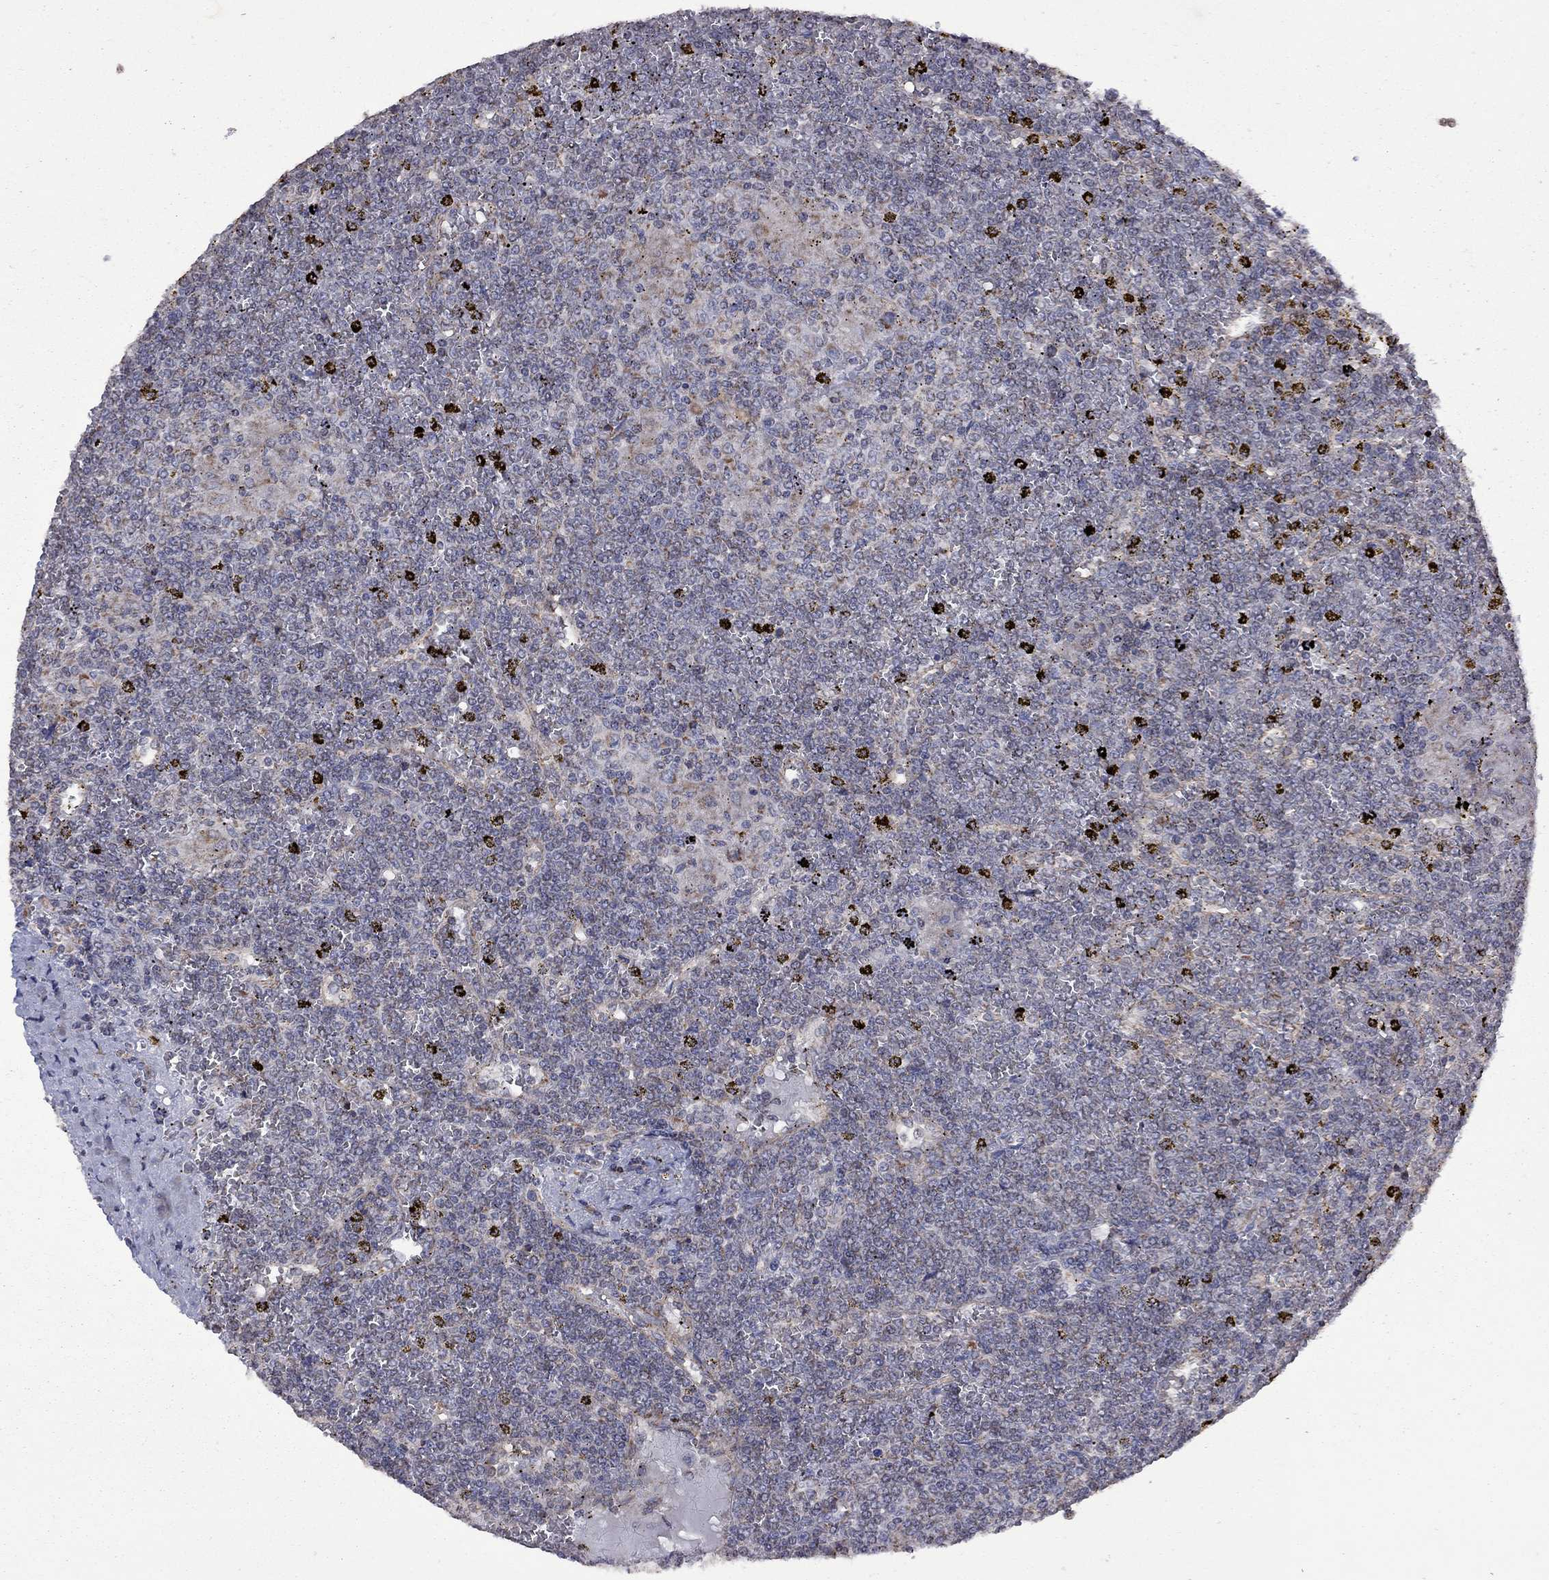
{"staining": {"intensity": "negative", "quantity": "none", "location": "none"}, "tissue": "lymphoma", "cell_type": "Tumor cells", "image_type": "cancer", "snomed": [{"axis": "morphology", "description": "Malignant lymphoma, non-Hodgkin's type, Low grade"}, {"axis": "topography", "description": "Spleen"}], "caption": "Tumor cells show no significant protein staining in low-grade malignant lymphoma, non-Hodgkin's type.", "gene": "NDUFB1", "patient": {"sex": "female", "age": 19}}